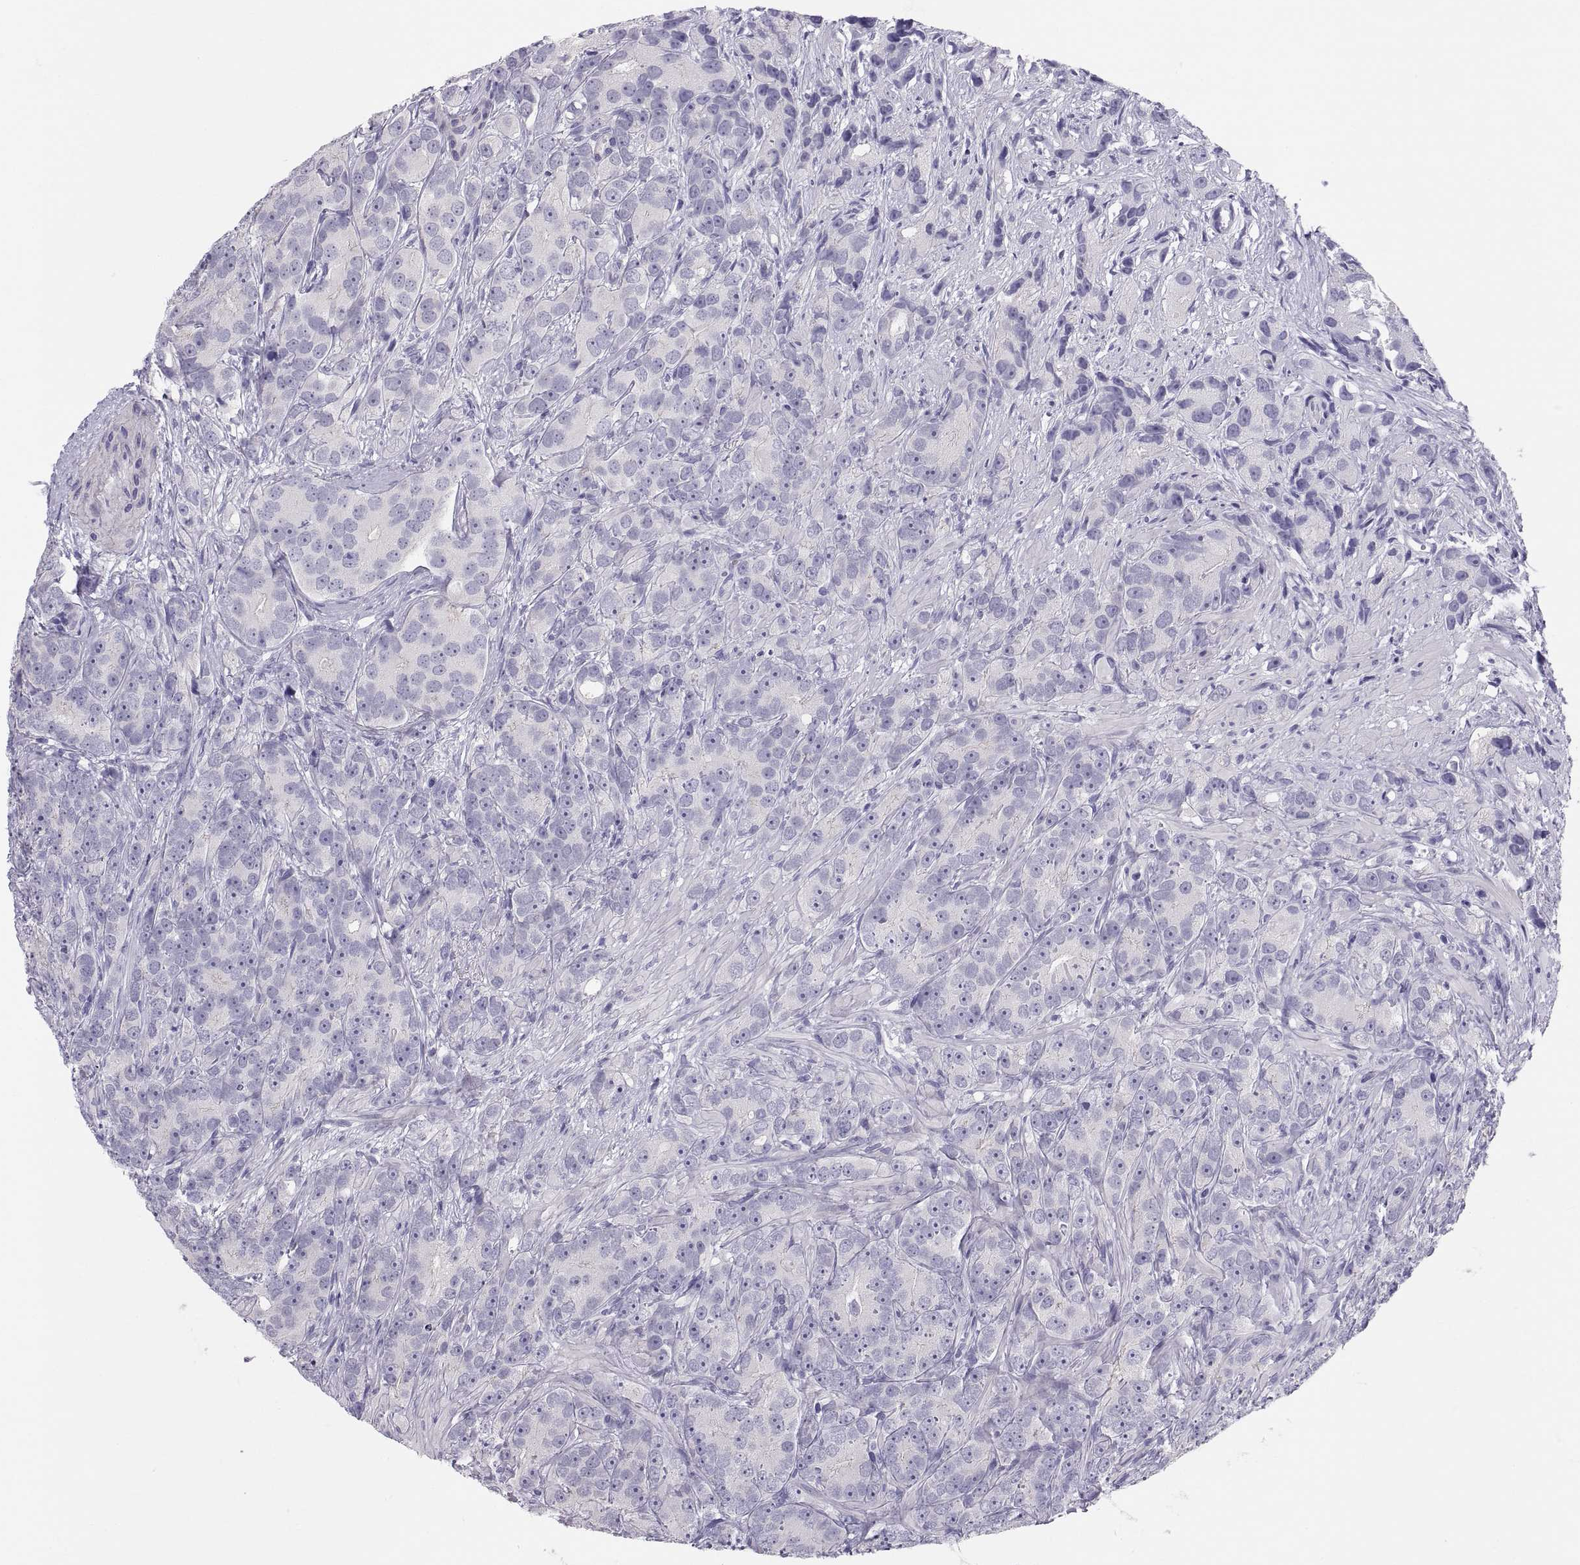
{"staining": {"intensity": "negative", "quantity": "none", "location": "none"}, "tissue": "prostate cancer", "cell_type": "Tumor cells", "image_type": "cancer", "snomed": [{"axis": "morphology", "description": "Adenocarcinoma, High grade"}, {"axis": "topography", "description": "Prostate"}], "caption": "The image displays no staining of tumor cells in prostate cancer.", "gene": "RNASE12", "patient": {"sex": "male", "age": 90}}